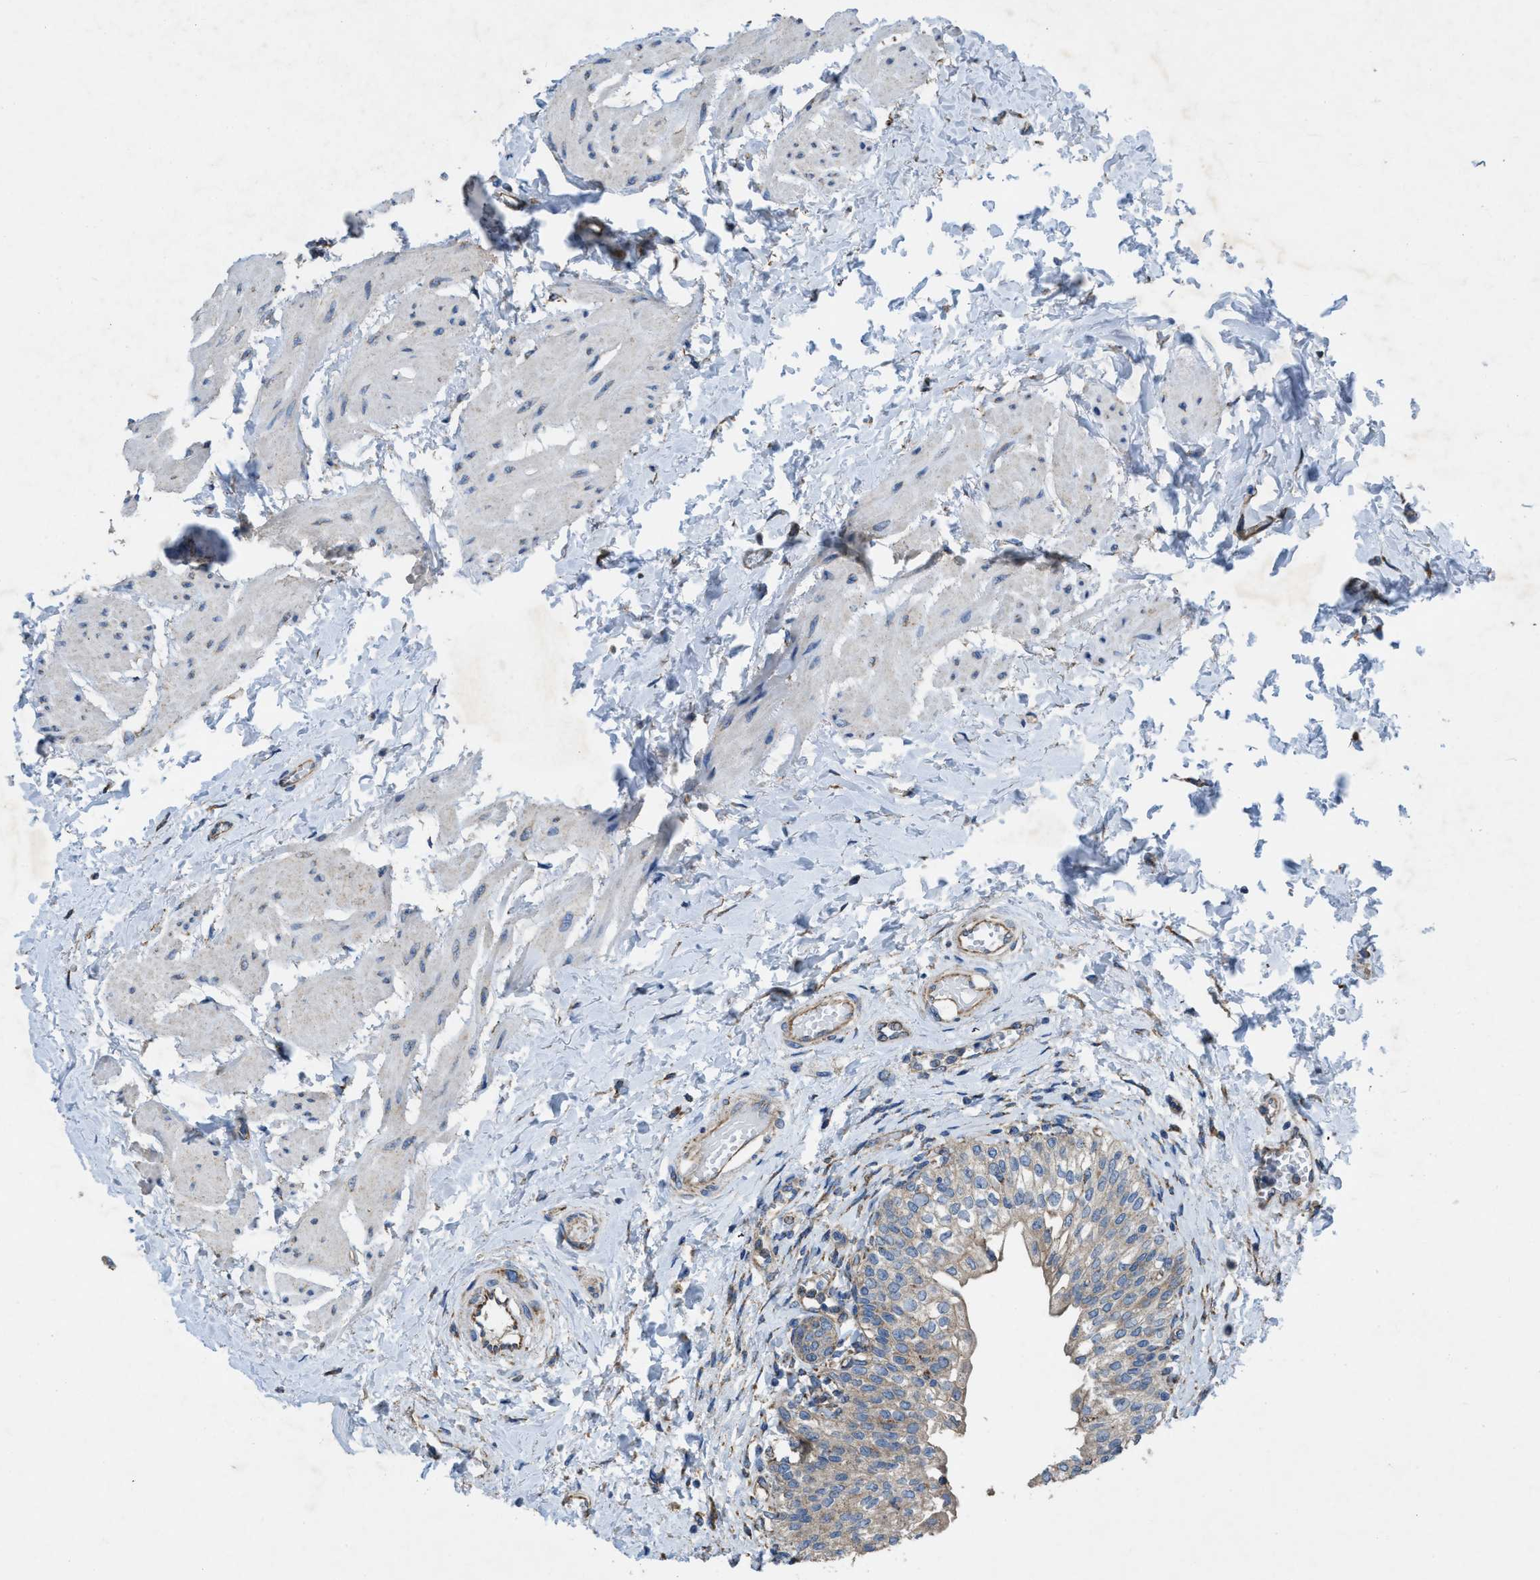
{"staining": {"intensity": "weak", "quantity": "25%-75%", "location": "cytoplasmic/membranous"}, "tissue": "urinary bladder", "cell_type": "Urothelial cells", "image_type": "normal", "snomed": [{"axis": "morphology", "description": "Normal tissue, NOS"}, {"axis": "topography", "description": "Urinary bladder"}], "caption": "Protein staining of benign urinary bladder displays weak cytoplasmic/membranous positivity in approximately 25%-75% of urothelial cells.", "gene": "DOLPP1", "patient": {"sex": "male", "age": 55}}